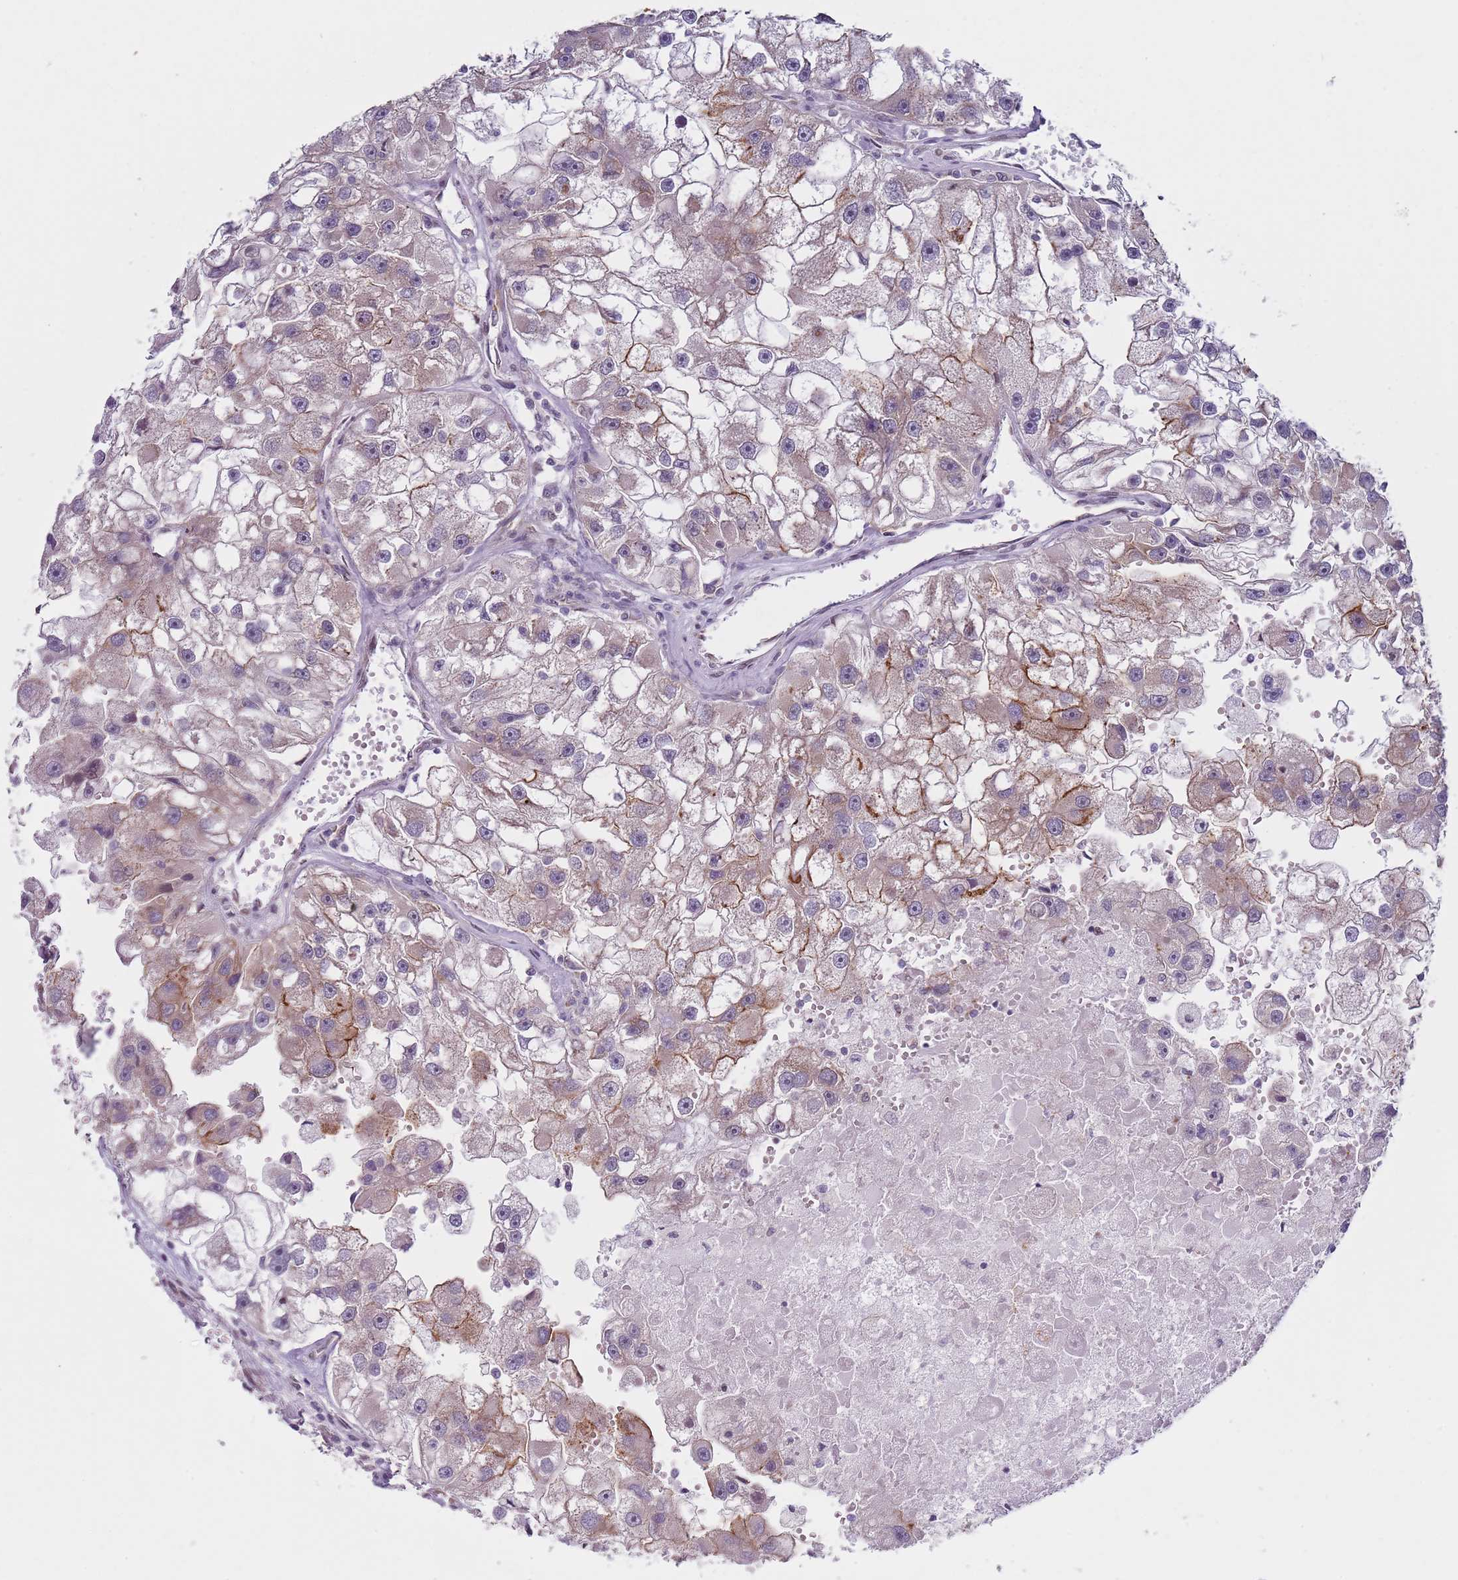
{"staining": {"intensity": "moderate", "quantity": "<25%", "location": "cytoplasmic/membranous,nuclear"}, "tissue": "renal cancer", "cell_type": "Tumor cells", "image_type": "cancer", "snomed": [{"axis": "morphology", "description": "Adenocarcinoma, NOS"}, {"axis": "topography", "description": "Kidney"}], "caption": "Renal adenocarcinoma tissue reveals moderate cytoplasmic/membranous and nuclear staining in about <25% of tumor cells Immunohistochemistry (ihc) stains the protein of interest in brown and the nuclei are stained blue.", "gene": "SLC25A32", "patient": {"sex": "male", "age": 63}}